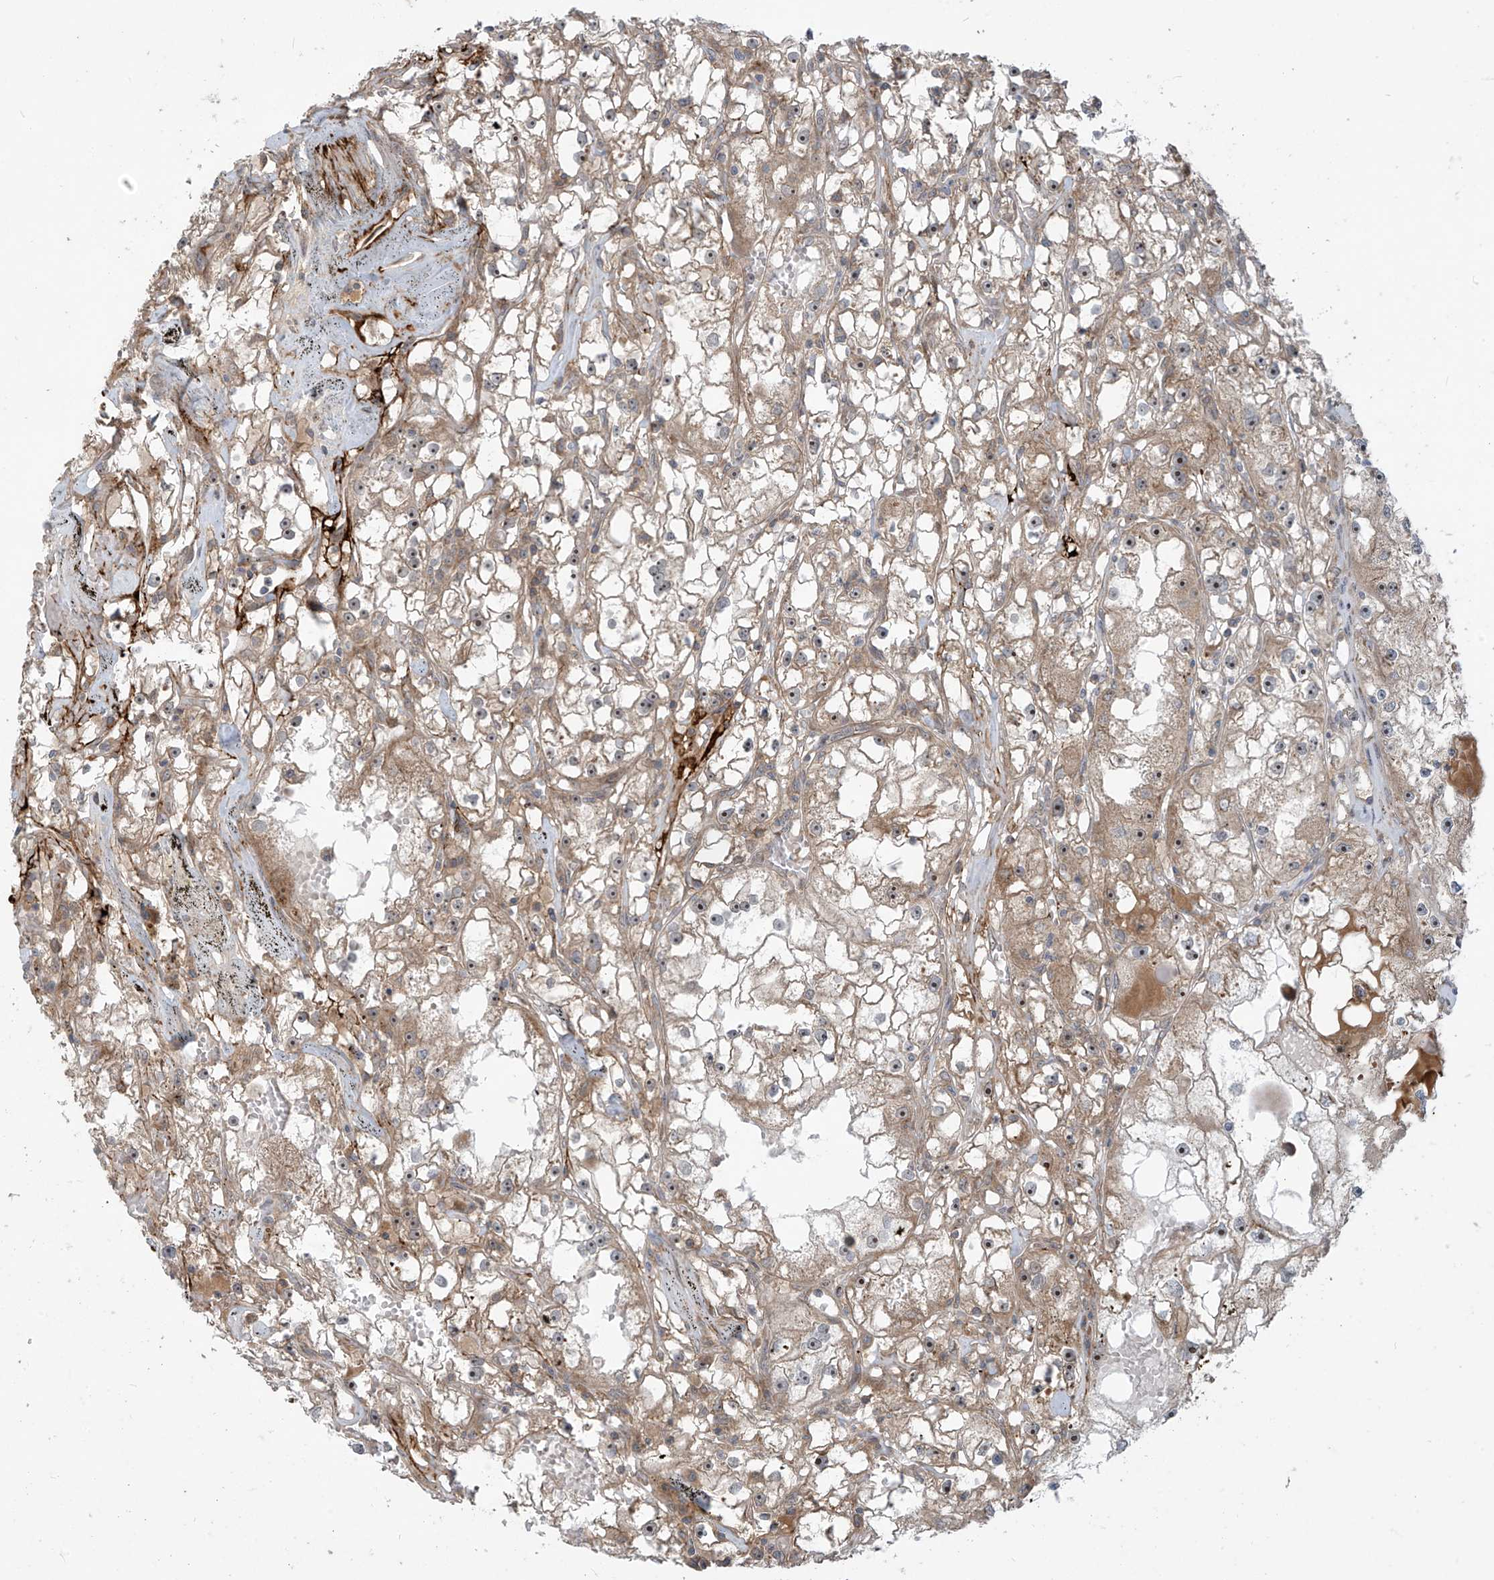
{"staining": {"intensity": "moderate", "quantity": "25%-75%", "location": "cytoplasmic/membranous,nuclear"}, "tissue": "renal cancer", "cell_type": "Tumor cells", "image_type": "cancer", "snomed": [{"axis": "morphology", "description": "Adenocarcinoma, NOS"}, {"axis": "topography", "description": "Kidney"}], "caption": "Protein staining displays moderate cytoplasmic/membranous and nuclear positivity in about 25%-75% of tumor cells in renal cancer (adenocarcinoma).", "gene": "KATNIP", "patient": {"sex": "male", "age": 56}}